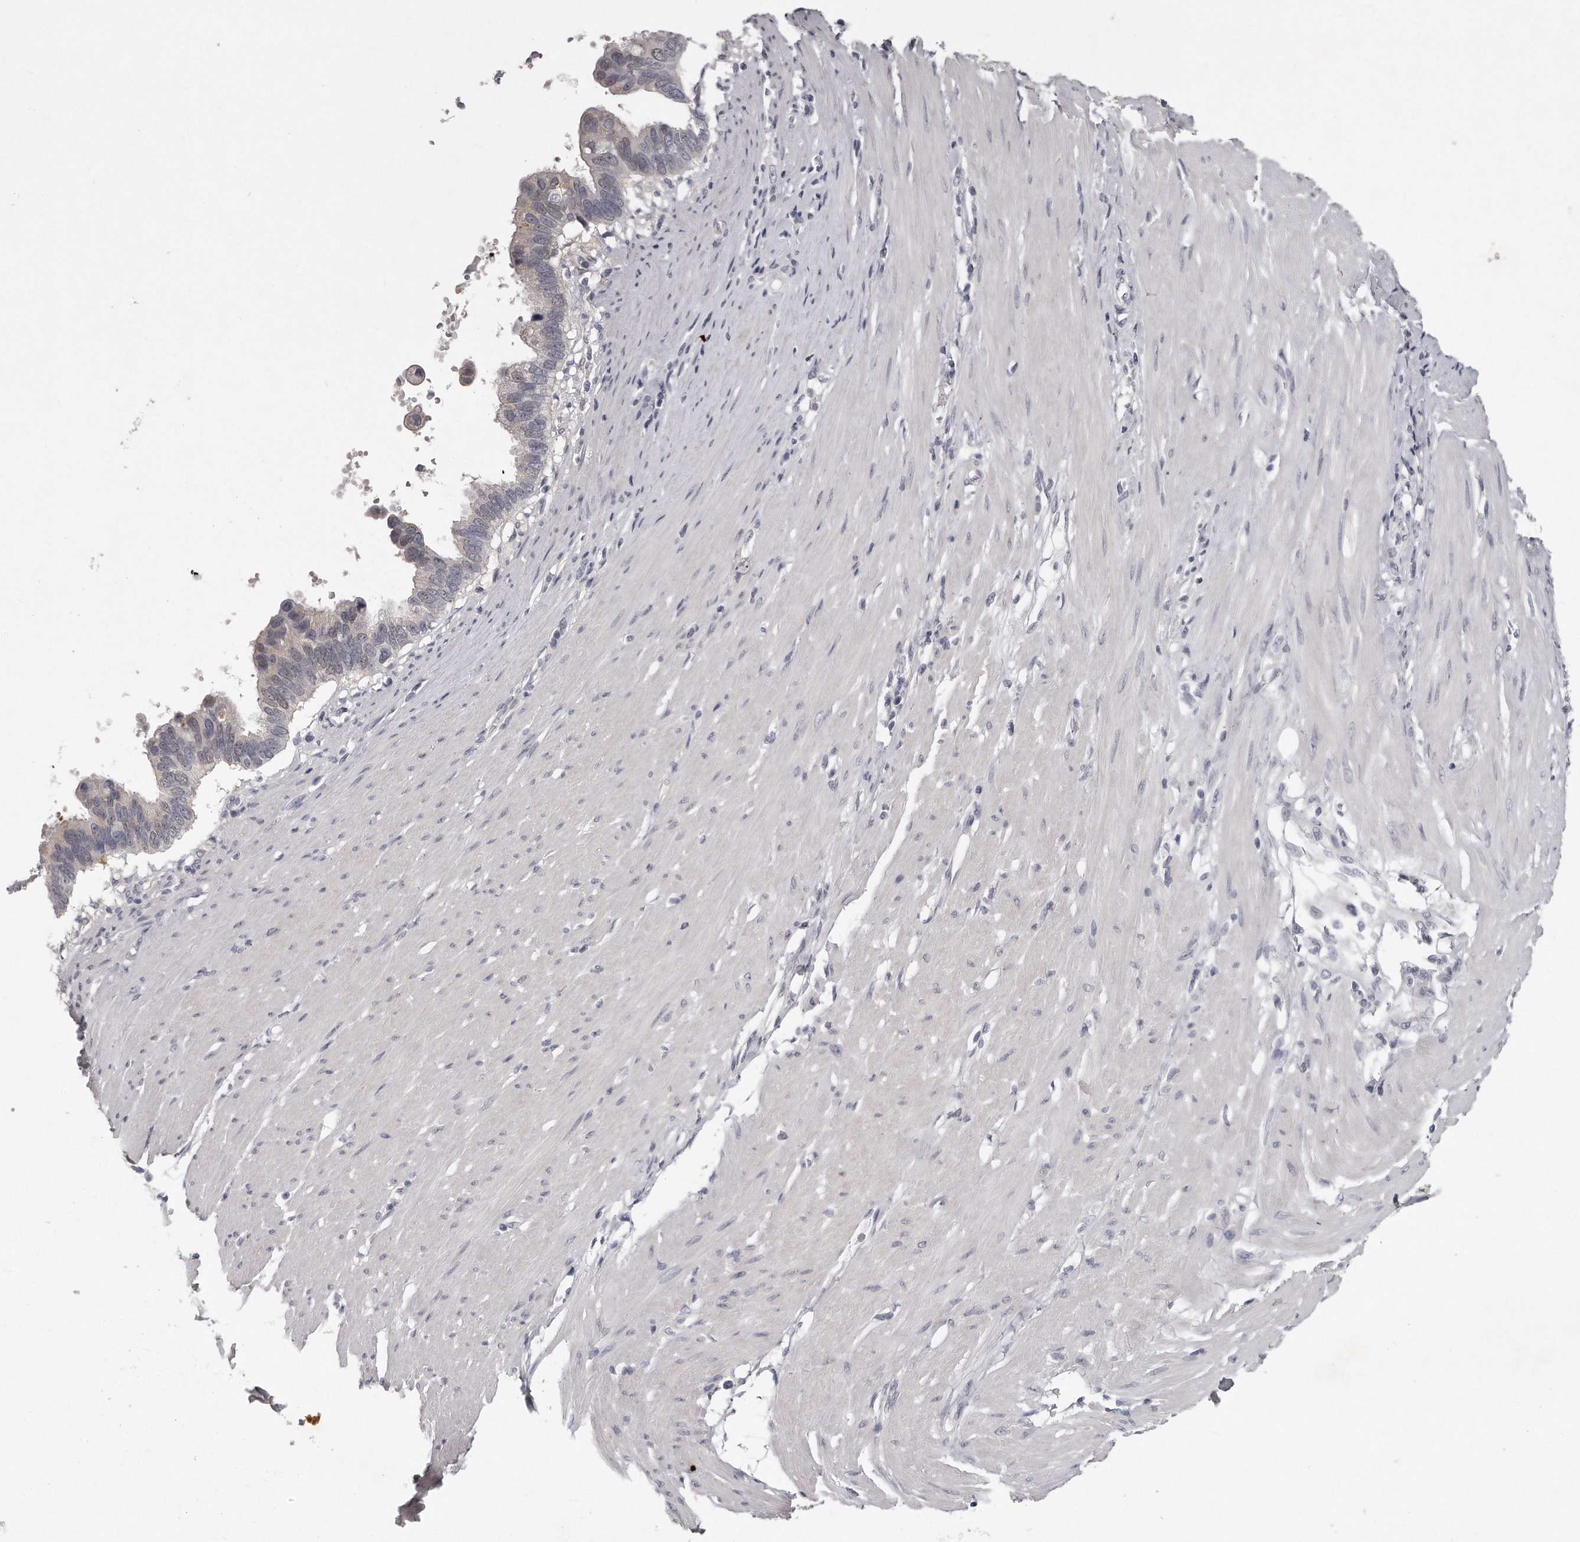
{"staining": {"intensity": "weak", "quantity": "<25%", "location": "nuclear"}, "tissue": "pancreatic cancer", "cell_type": "Tumor cells", "image_type": "cancer", "snomed": [{"axis": "morphology", "description": "Adenocarcinoma, NOS"}, {"axis": "topography", "description": "Pancreas"}], "caption": "Tumor cells are negative for protein expression in human pancreatic adenocarcinoma.", "gene": "GGCT", "patient": {"sex": "female", "age": 56}}